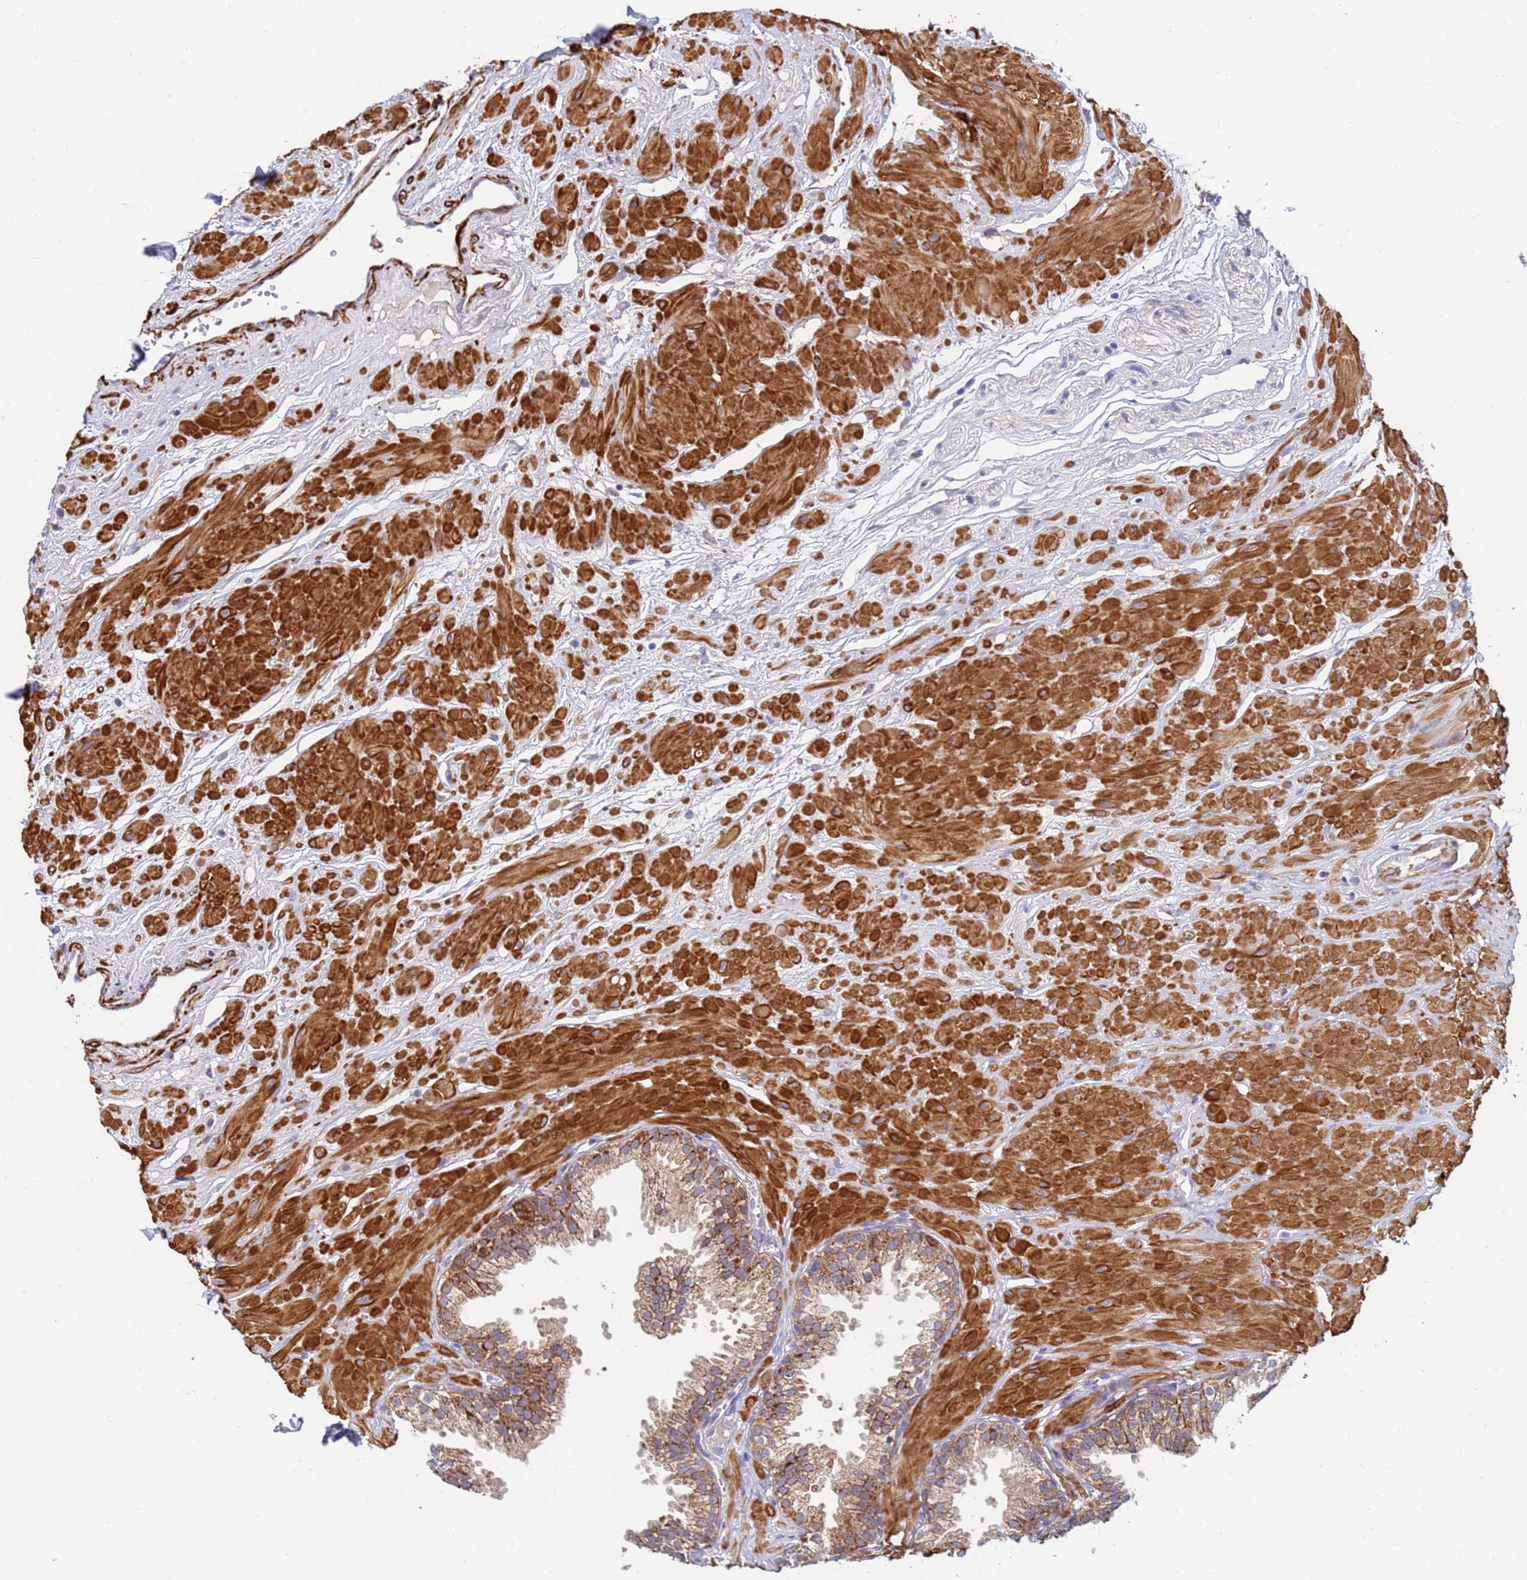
{"staining": {"intensity": "moderate", "quantity": ">75%", "location": "cytoplasmic/membranous"}, "tissue": "prostate", "cell_type": "Glandular cells", "image_type": "normal", "snomed": [{"axis": "morphology", "description": "Normal tissue, NOS"}, {"axis": "topography", "description": "Prostate"}, {"axis": "topography", "description": "Peripheral nerve tissue"}], "caption": "A high-resolution image shows immunohistochemistry (IHC) staining of unremarkable prostate, which demonstrates moderate cytoplasmic/membranous positivity in approximately >75% of glandular cells. (Stains: DAB (3,3'-diaminobenzidine) in brown, nuclei in blue, Microscopy: brightfield microscopy at high magnification).", "gene": "SDR39U1", "patient": {"sex": "male", "age": 55}}